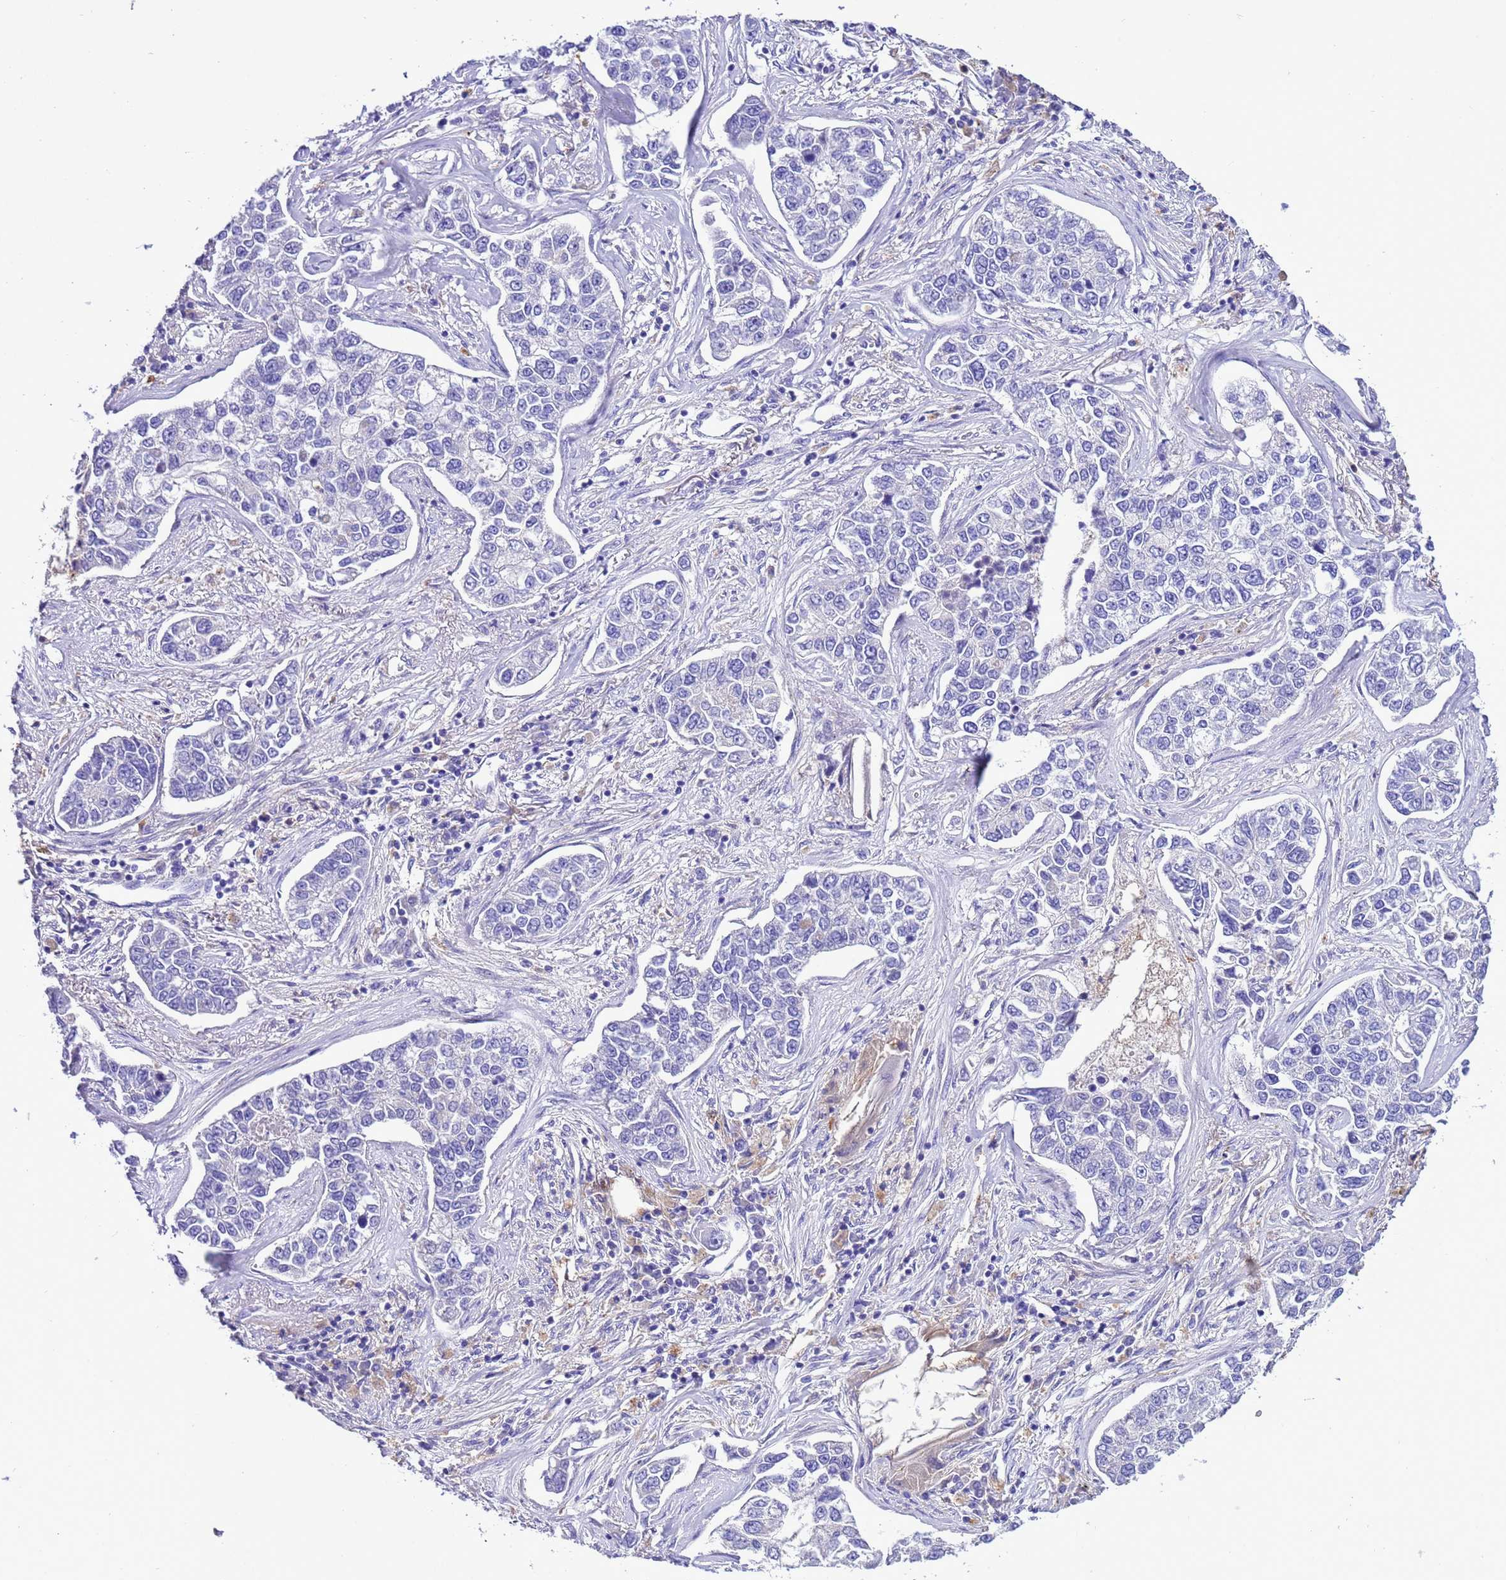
{"staining": {"intensity": "negative", "quantity": "none", "location": "none"}, "tissue": "lung cancer", "cell_type": "Tumor cells", "image_type": "cancer", "snomed": [{"axis": "morphology", "description": "Adenocarcinoma, NOS"}, {"axis": "topography", "description": "Lung"}], "caption": "Immunohistochemistry (IHC) micrograph of neoplastic tissue: lung cancer (adenocarcinoma) stained with DAB (3,3'-diaminobenzidine) demonstrates no significant protein positivity in tumor cells. The staining was performed using DAB (3,3'-diaminobenzidine) to visualize the protein expression in brown, while the nuclei were stained in blue with hematoxylin (Magnification: 20x).", "gene": "KICS2", "patient": {"sex": "male", "age": 49}}